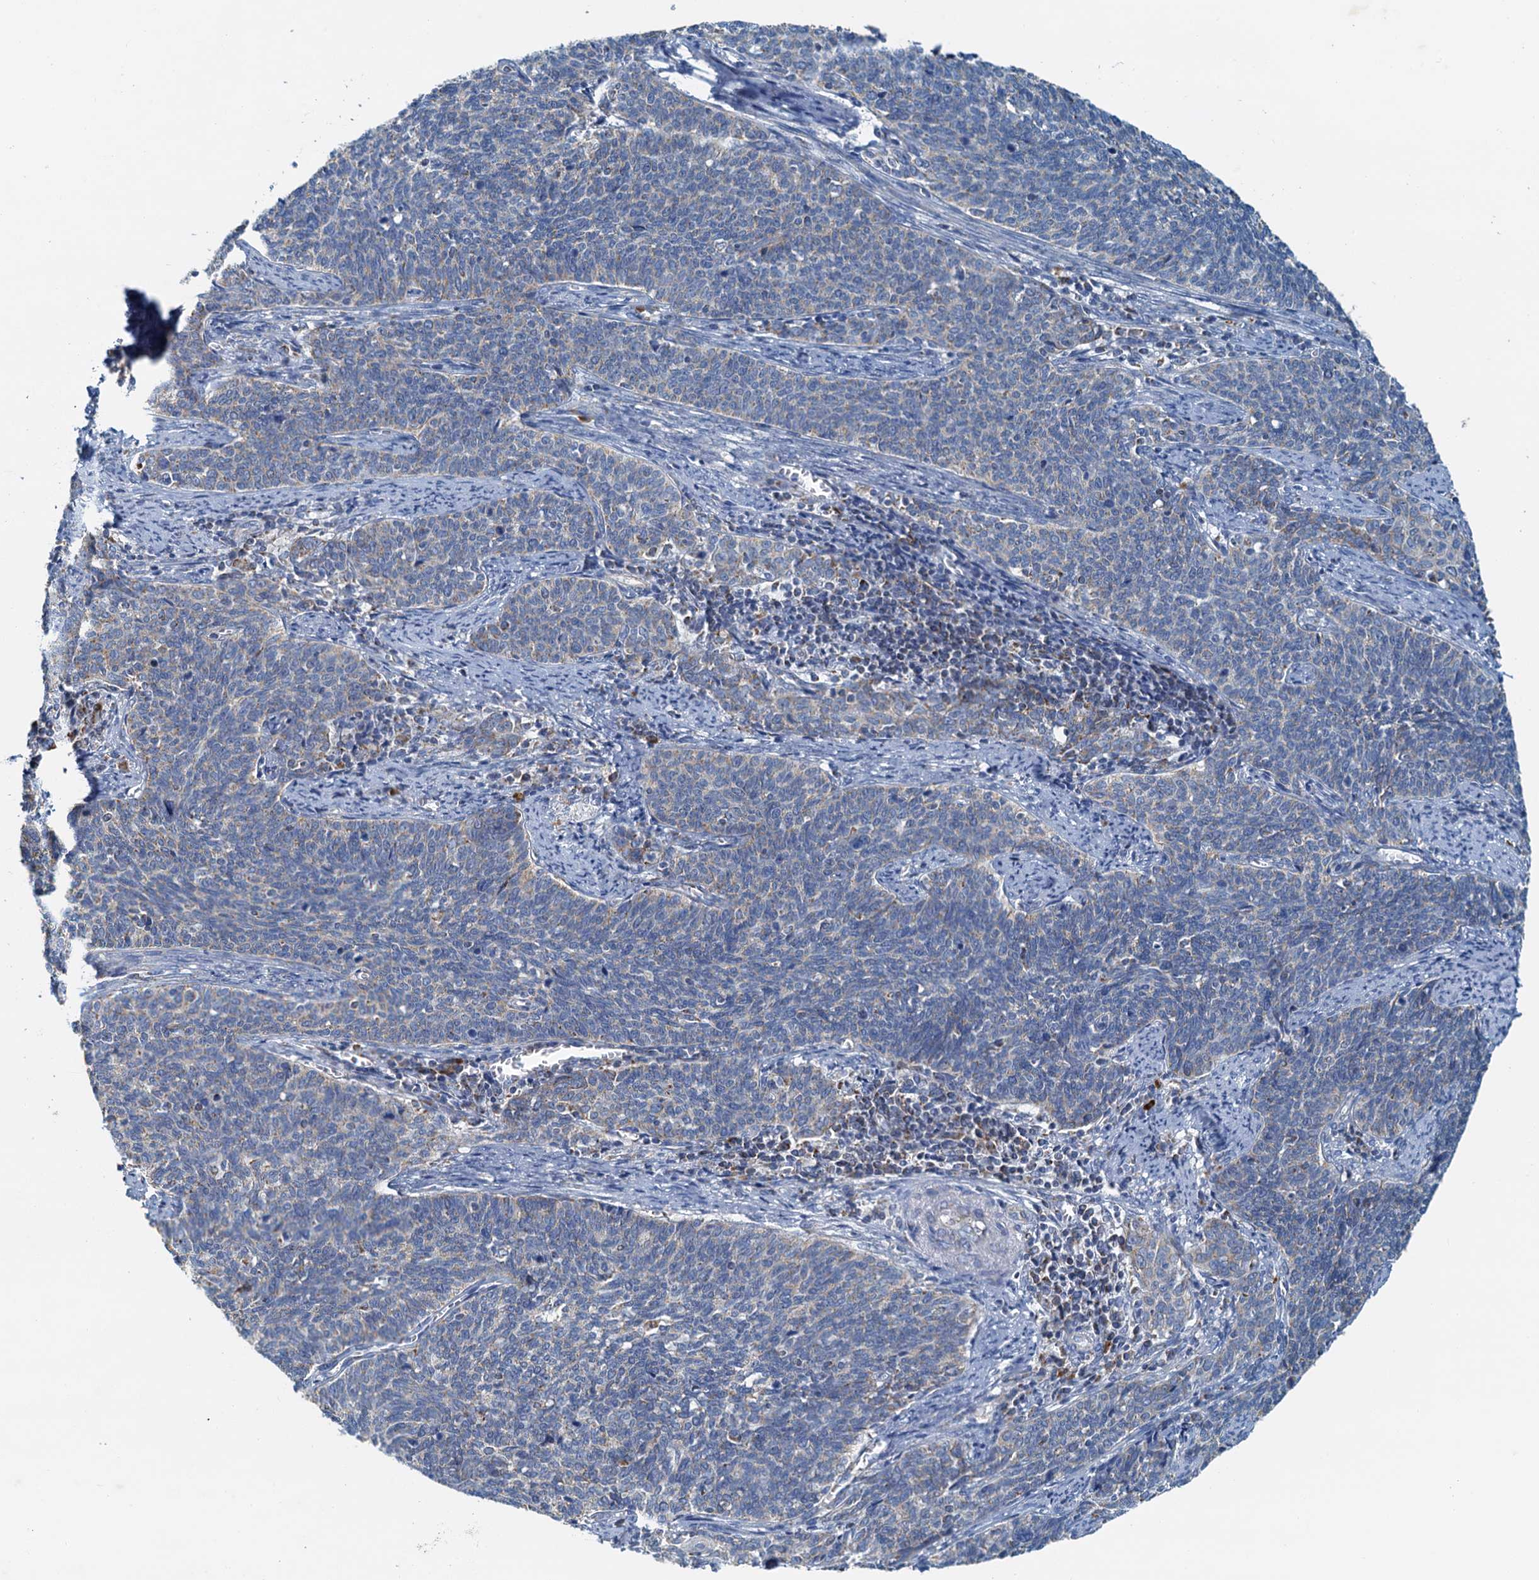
{"staining": {"intensity": "negative", "quantity": "none", "location": "none"}, "tissue": "cervical cancer", "cell_type": "Tumor cells", "image_type": "cancer", "snomed": [{"axis": "morphology", "description": "Squamous cell carcinoma, NOS"}, {"axis": "topography", "description": "Cervix"}], "caption": "There is no significant expression in tumor cells of cervical cancer.", "gene": "POC1A", "patient": {"sex": "female", "age": 39}}